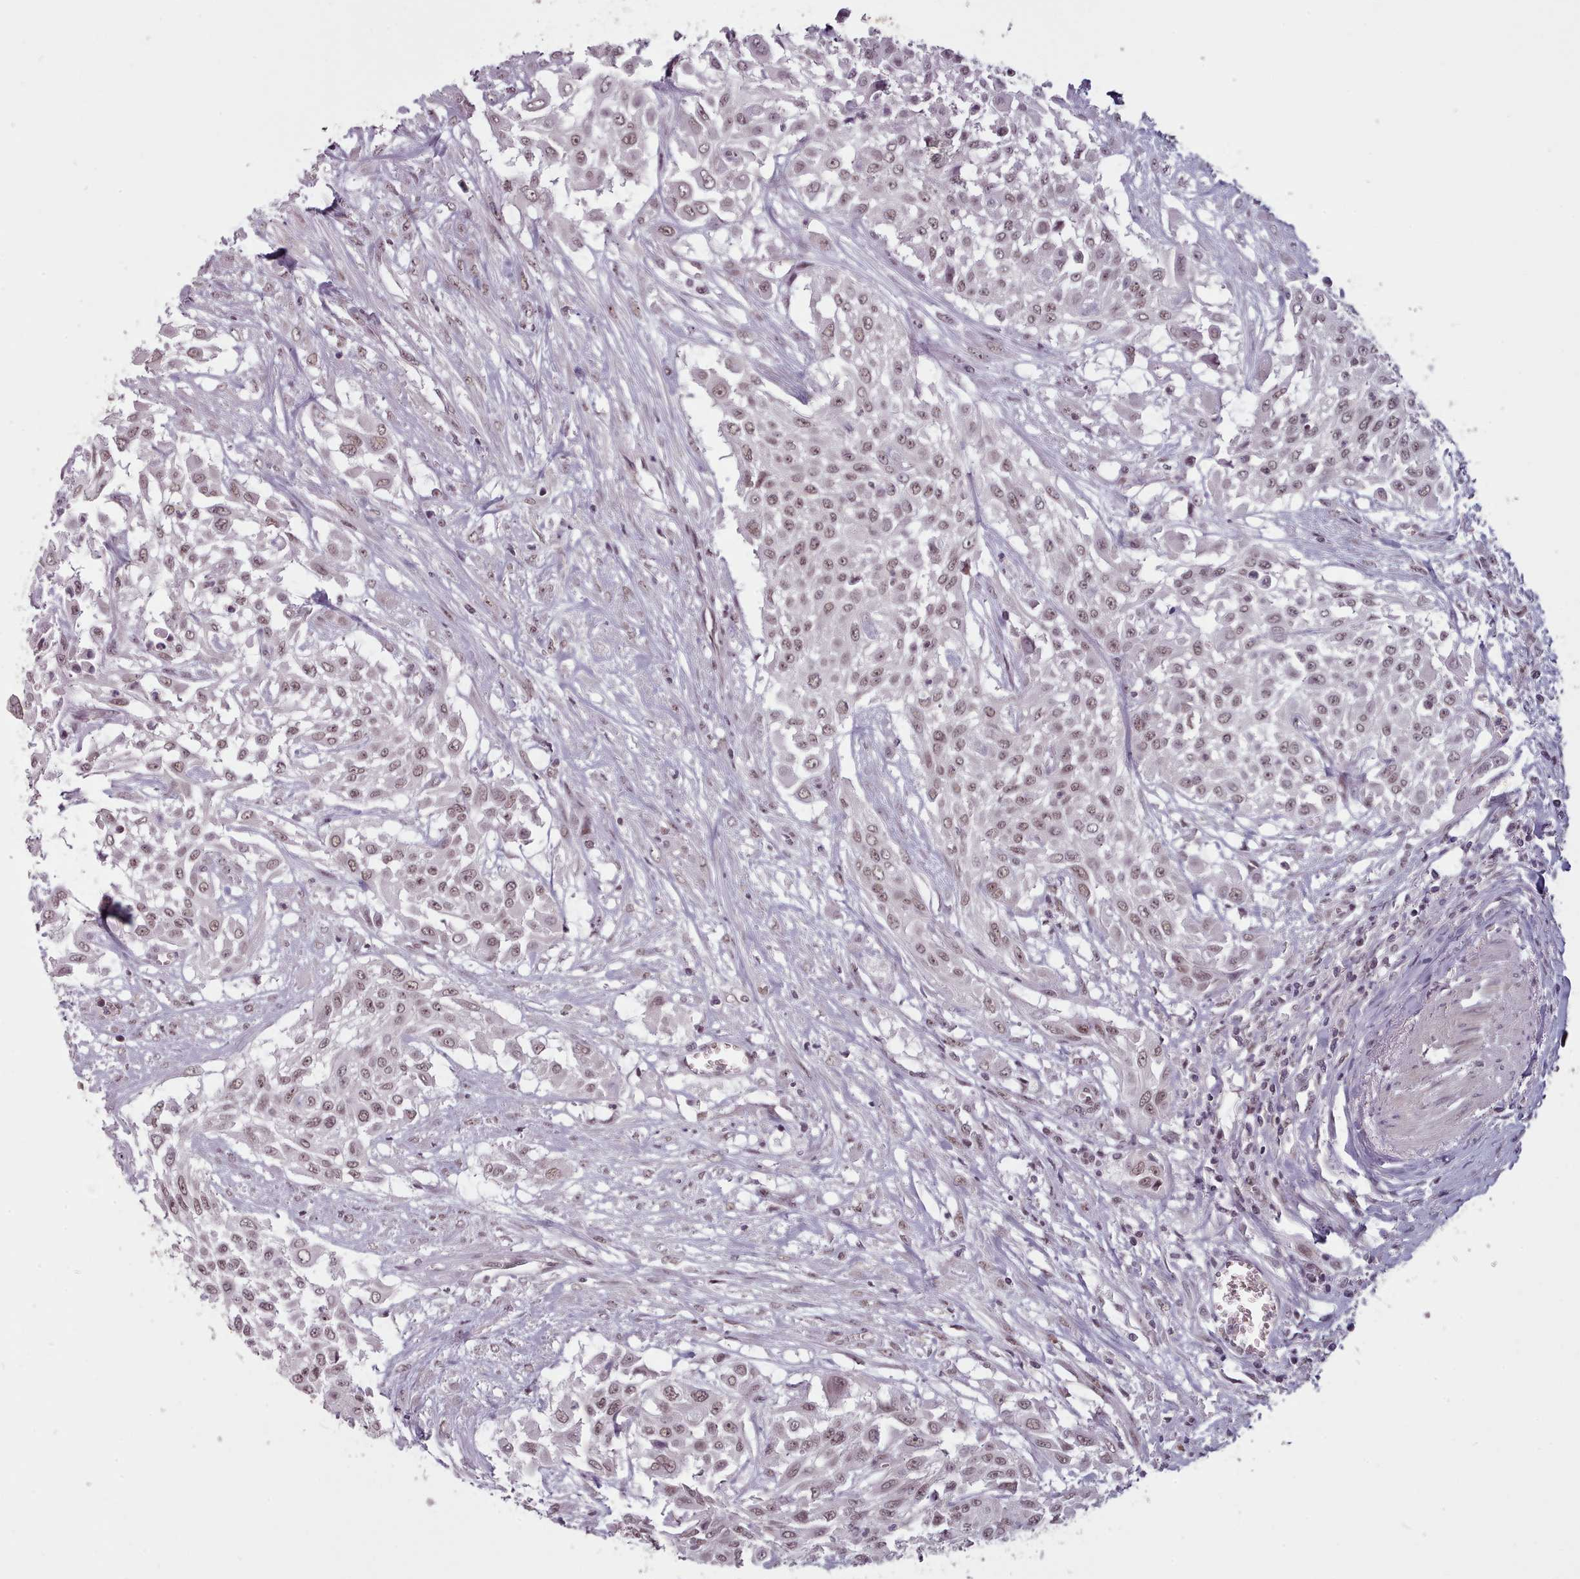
{"staining": {"intensity": "weak", "quantity": ">75%", "location": "nuclear"}, "tissue": "urothelial cancer", "cell_type": "Tumor cells", "image_type": "cancer", "snomed": [{"axis": "morphology", "description": "Urothelial carcinoma, High grade"}, {"axis": "topography", "description": "Urinary bladder"}], "caption": "This photomicrograph displays immunohistochemistry (IHC) staining of urothelial cancer, with low weak nuclear expression in about >75% of tumor cells.", "gene": "SRSF9", "patient": {"sex": "male", "age": 57}}